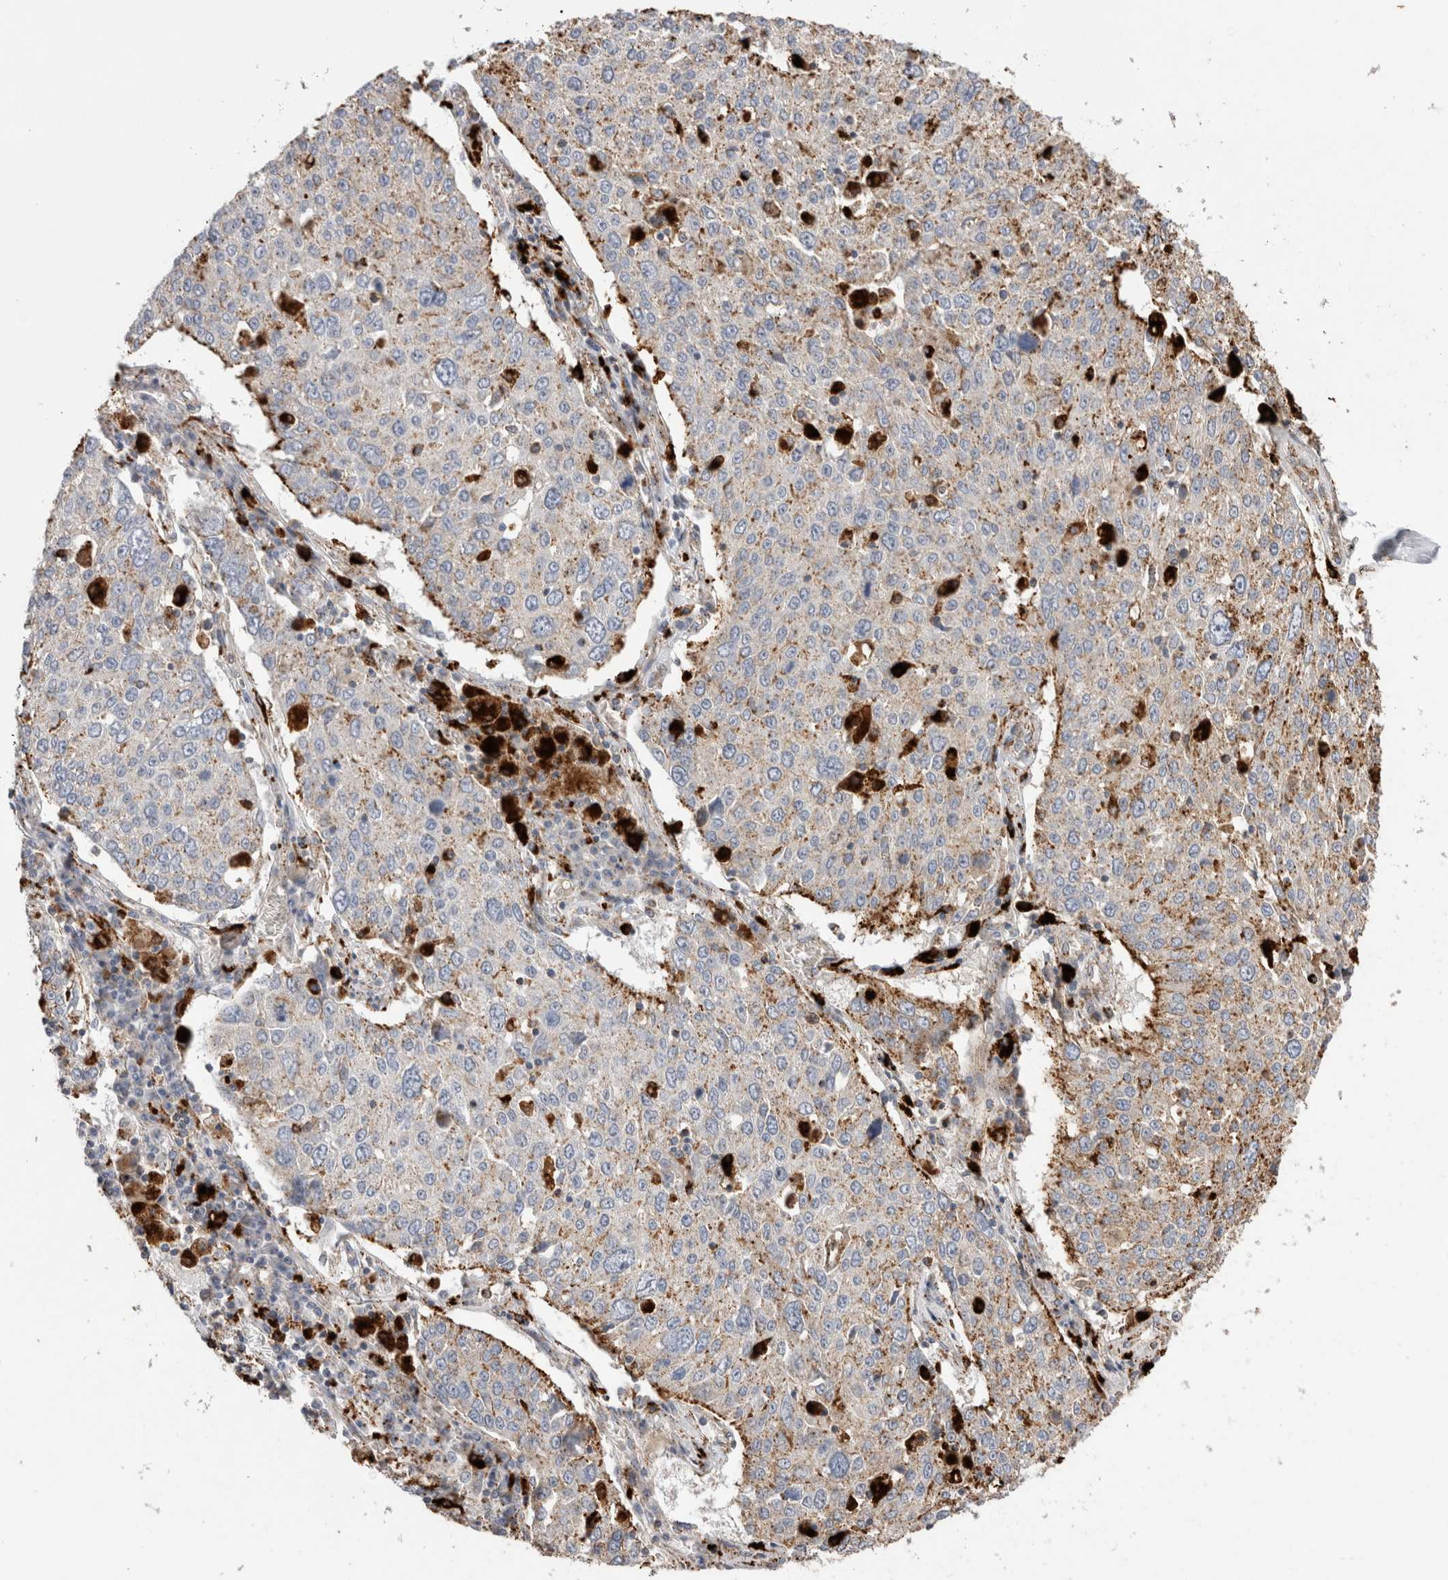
{"staining": {"intensity": "moderate", "quantity": "25%-75%", "location": "cytoplasmic/membranous"}, "tissue": "lung cancer", "cell_type": "Tumor cells", "image_type": "cancer", "snomed": [{"axis": "morphology", "description": "Squamous cell carcinoma, NOS"}, {"axis": "topography", "description": "Lung"}], "caption": "Immunohistochemical staining of lung cancer reveals moderate cytoplasmic/membranous protein expression in about 25%-75% of tumor cells.", "gene": "CTSA", "patient": {"sex": "male", "age": 65}}